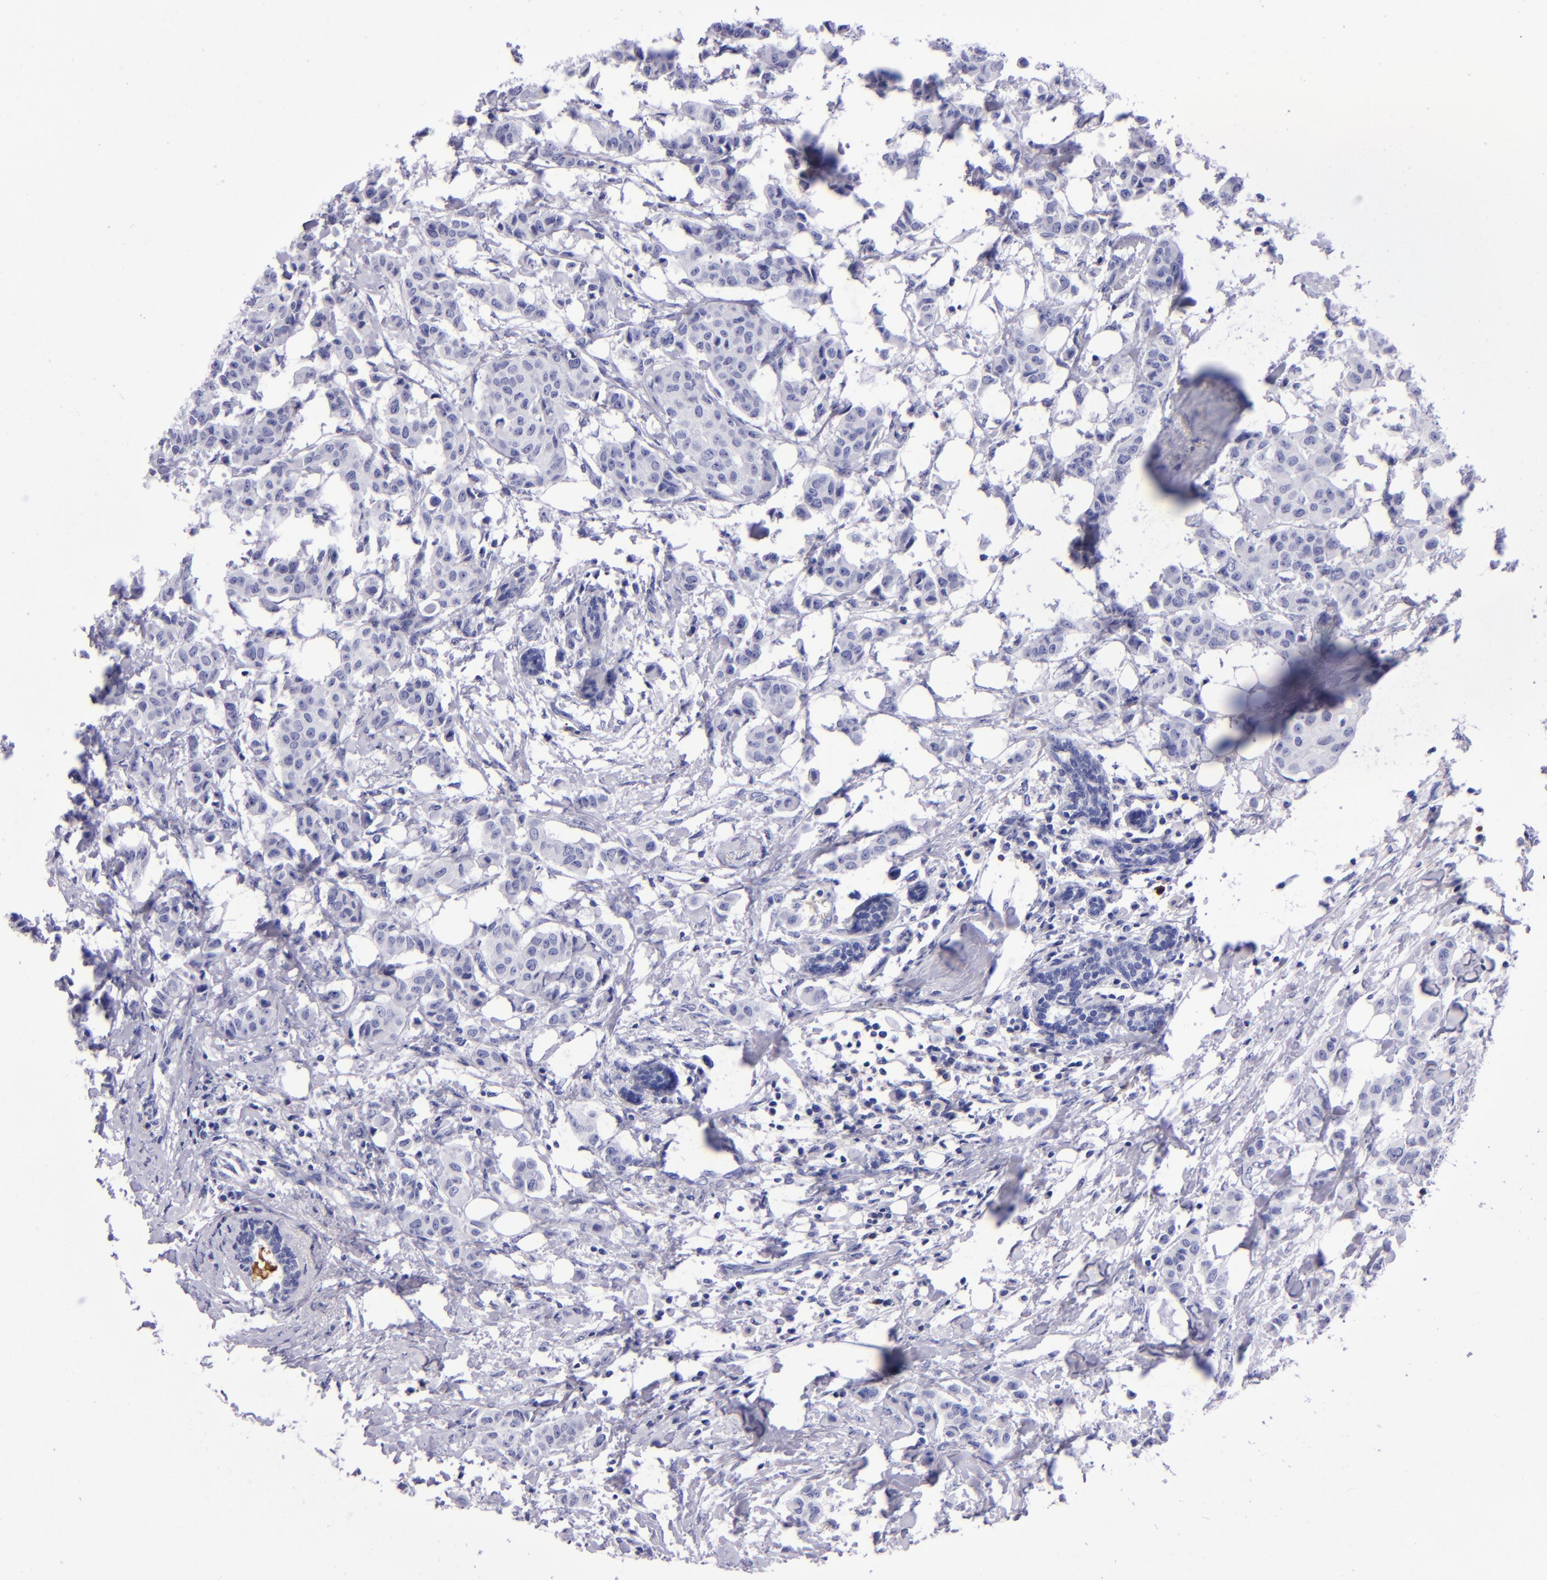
{"staining": {"intensity": "weak", "quantity": "<25%", "location": "cytoplasmic/membranous"}, "tissue": "breast cancer", "cell_type": "Tumor cells", "image_type": "cancer", "snomed": [{"axis": "morphology", "description": "Duct carcinoma"}, {"axis": "topography", "description": "Breast"}], "caption": "Protein analysis of breast cancer (infiltrating ductal carcinoma) shows no significant positivity in tumor cells.", "gene": "TYRP1", "patient": {"sex": "female", "age": 40}}